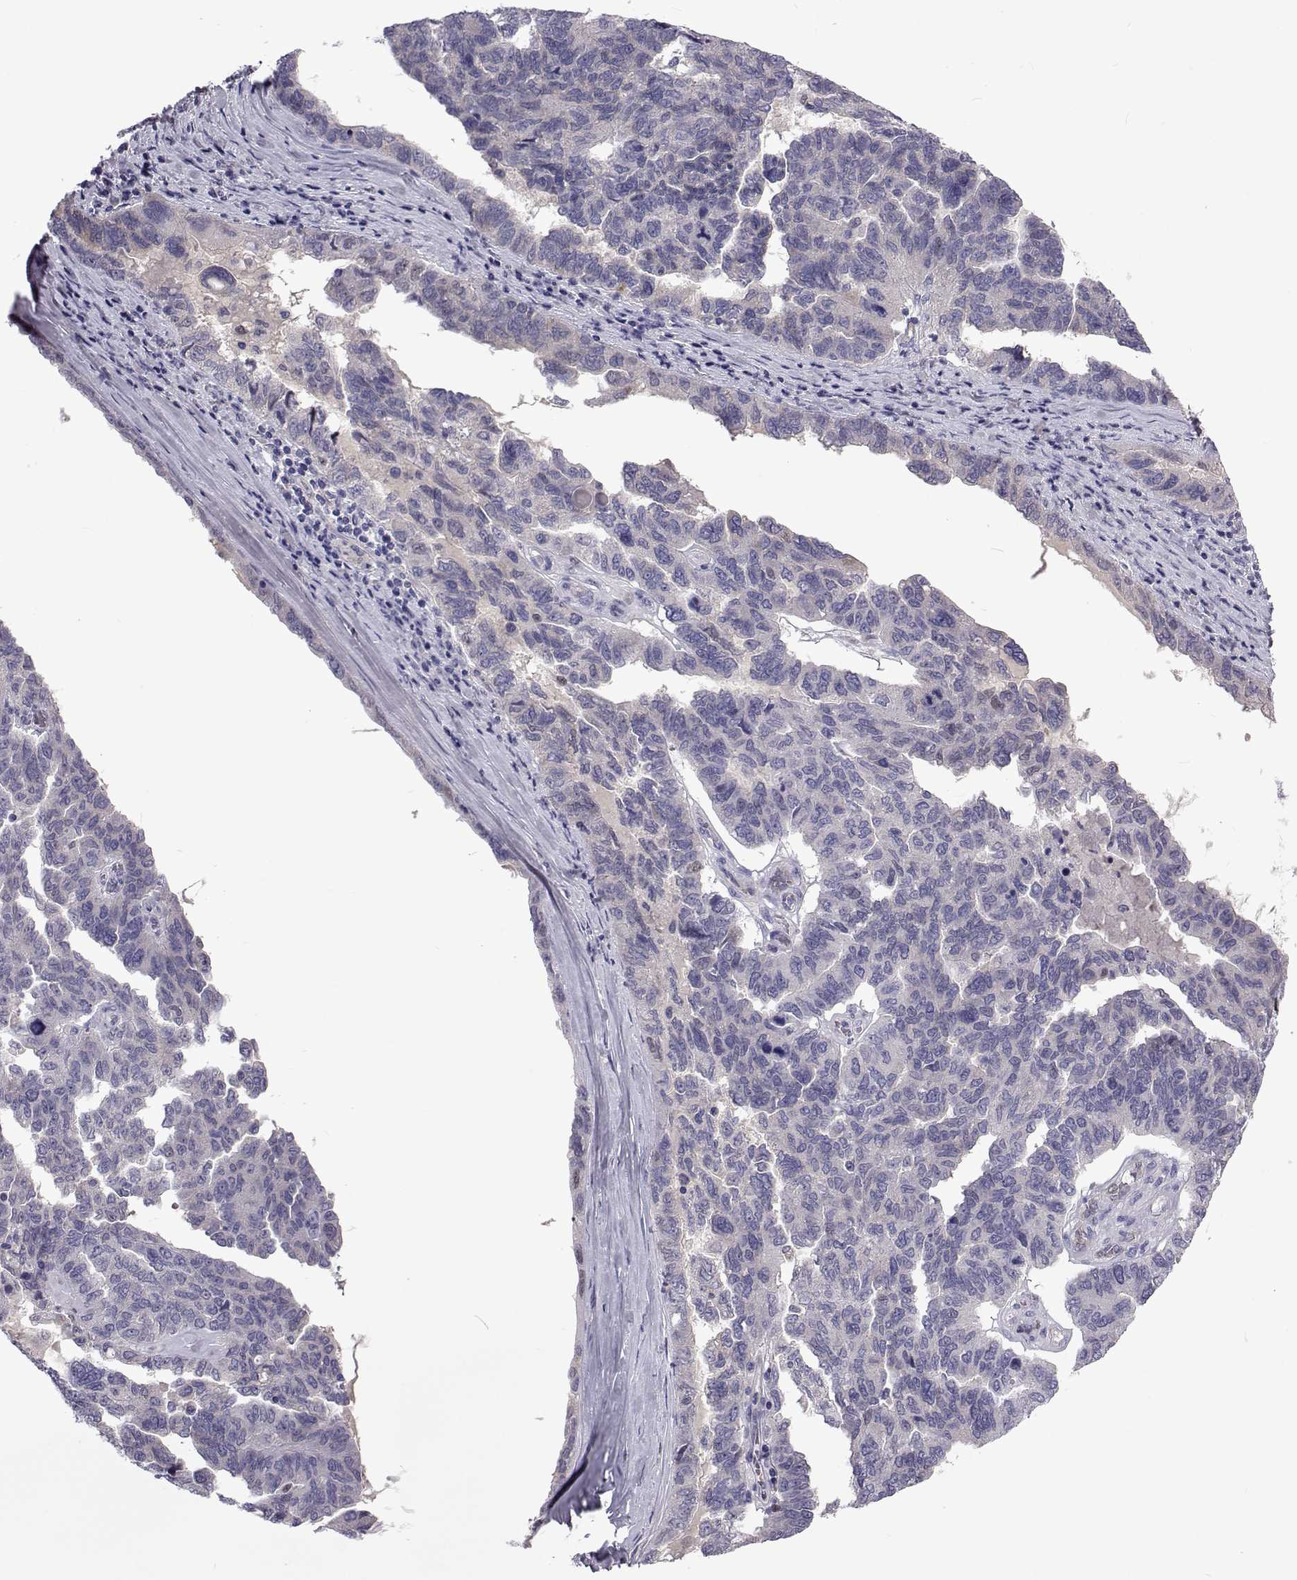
{"staining": {"intensity": "negative", "quantity": "none", "location": "none"}, "tissue": "ovarian cancer", "cell_type": "Tumor cells", "image_type": "cancer", "snomed": [{"axis": "morphology", "description": "Cystadenocarcinoma, serous, NOS"}, {"axis": "topography", "description": "Ovary"}], "caption": "There is no significant positivity in tumor cells of ovarian cancer (serous cystadenocarcinoma). Nuclei are stained in blue.", "gene": "TCF15", "patient": {"sex": "female", "age": 64}}